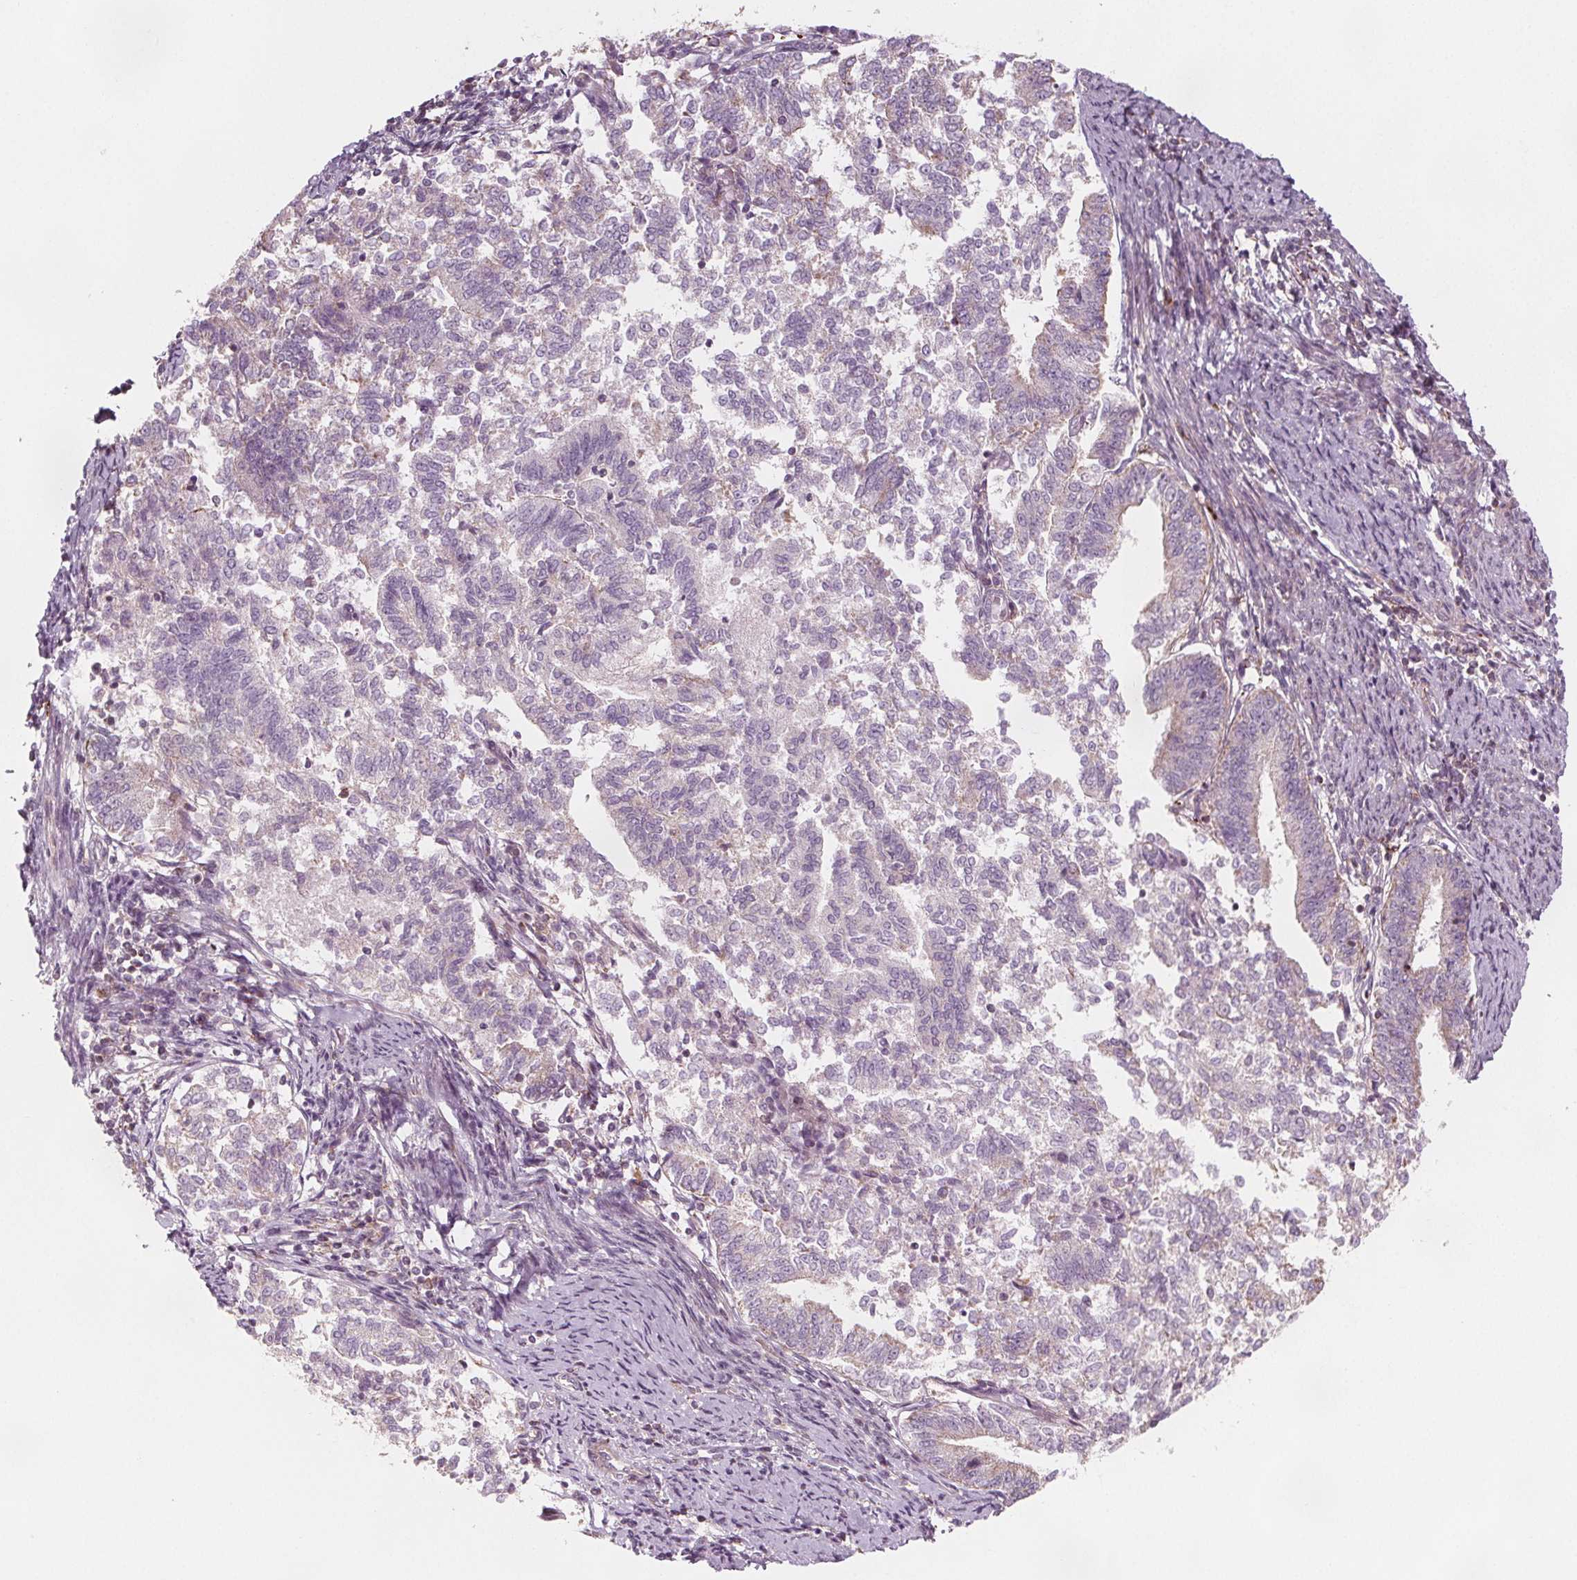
{"staining": {"intensity": "negative", "quantity": "none", "location": "none"}, "tissue": "endometrial cancer", "cell_type": "Tumor cells", "image_type": "cancer", "snomed": [{"axis": "morphology", "description": "Adenocarcinoma, NOS"}, {"axis": "topography", "description": "Endometrium"}], "caption": "High power microscopy image of an immunohistochemistry (IHC) micrograph of endometrial cancer, revealing no significant positivity in tumor cells.", "gene": "ADAM33", "patient": {"sex": "female", "age": 65}}